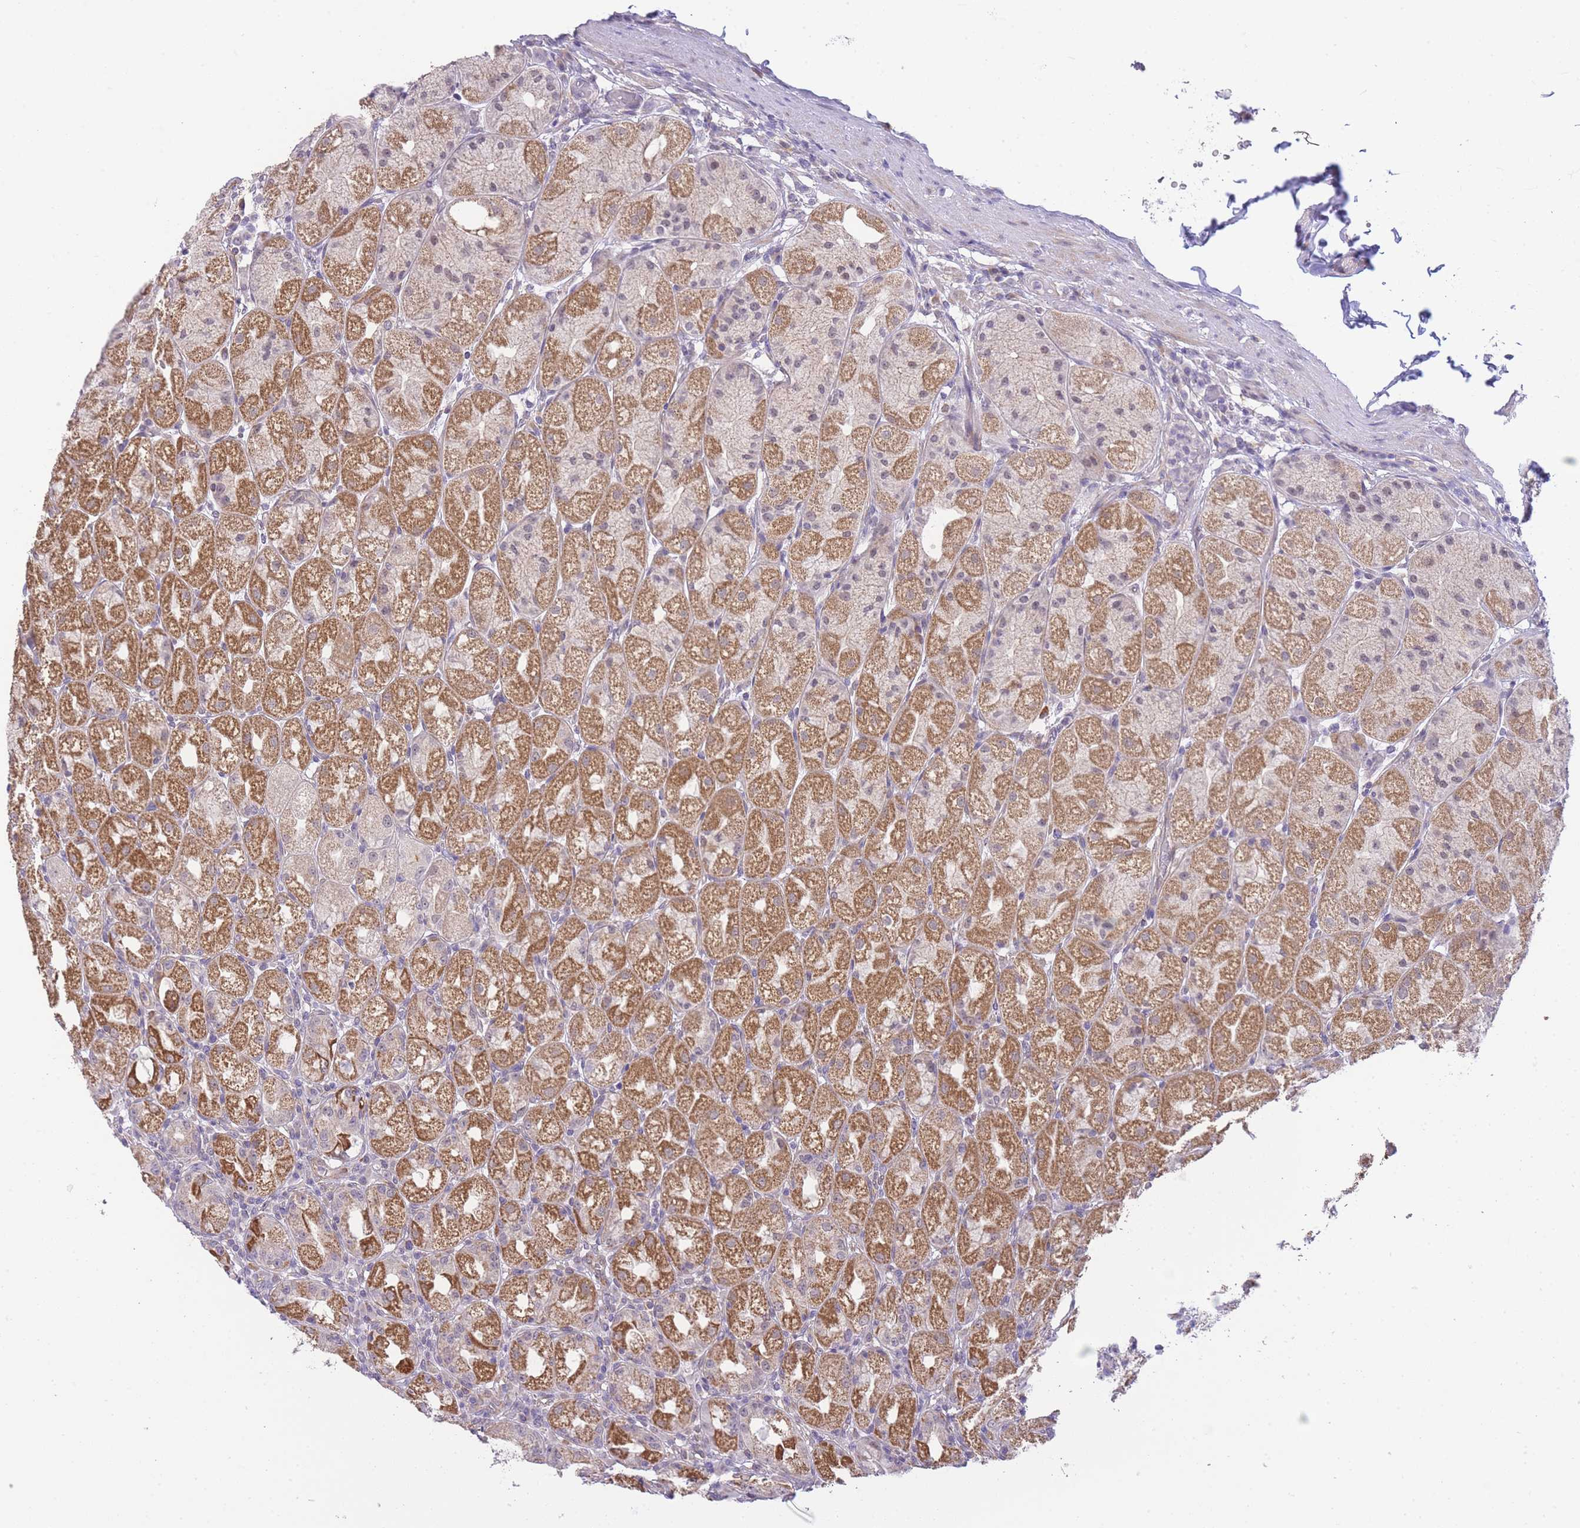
{"staining": {"intensity": "moderate", "quantity": "25%-75%", "location": "cytoplasmic/membranous"}, "tissue": "stomach", "cell_type": "Glandular cells", "image_type": "normal", "snomed": [{"axis": "morphology", "description": "Normal tissue, NOS"}, {"axis": "topography", "description": "Stomach, upper"}], "caption": "Protein expression analysis of normal human stomach reveals moderate cytoplasmic/membranous staining in approximately 25%-75% of glandular cells. (DAB IHC with brightfield microscopy, high magnification).", "gene": "CTBP1", "patient": {"sex": "male", "age": 52}}